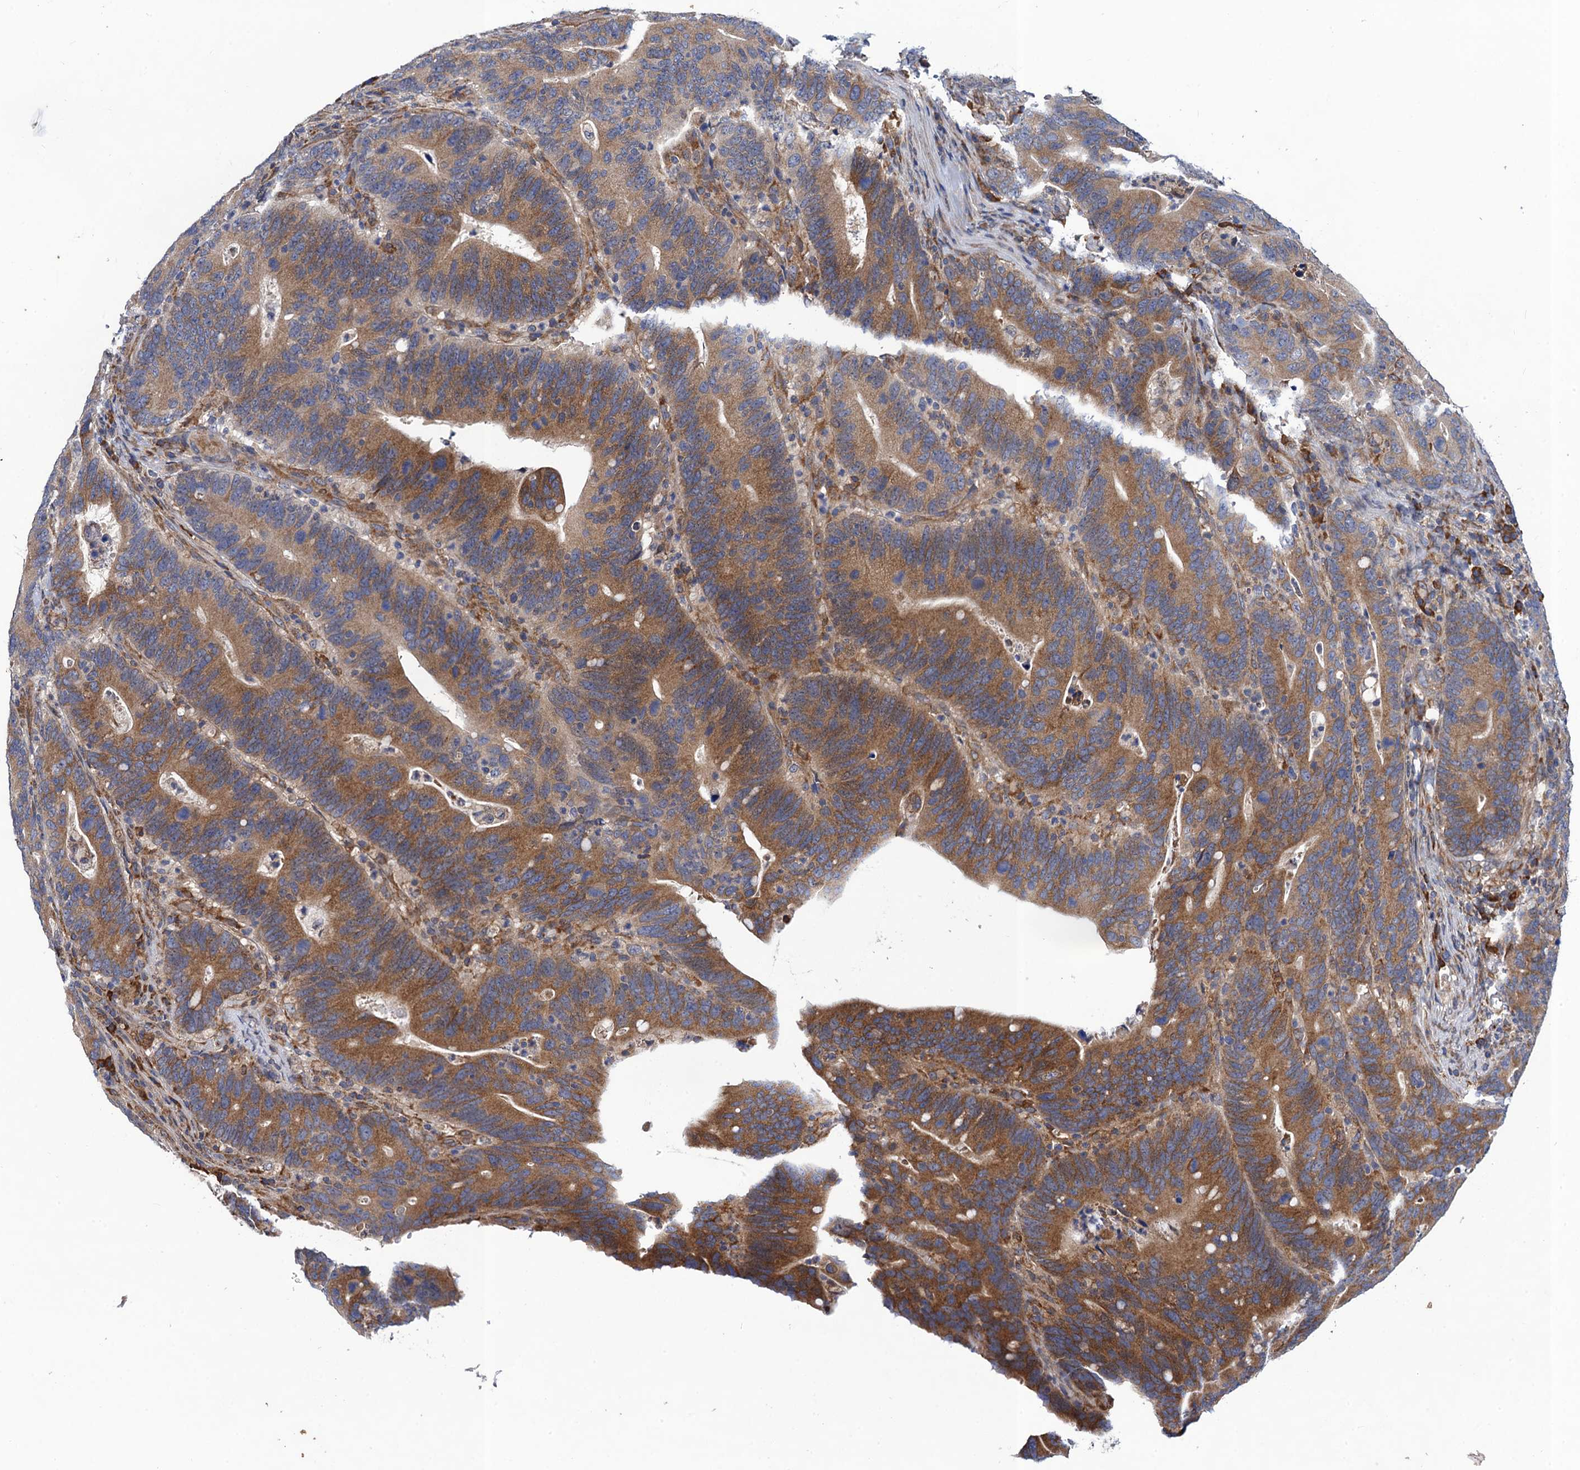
{"staining": {"intensity": "moderate", "quantity": ">75%", "location": "cytoplasmic/membranous"}, "tissue": "colorectal cancer", "cell_type": "Tumor cells", "image_type": "cancer", "snomed": [{"axis": "morphology", "description": "Adenocarcinoma, NOS"}, {"axis": "topography", "description": "Colon"}], "caption": "High-power microscopy captured an IHC micrograph of adenocarcinoma (colorectal), revealing moderate cytoplasmic/membranous staining in about >75% of tumor cells. (IHC, brightfield microscopy, high magnification).", "gene": "PGLS", "patient": {"sex": "female", "age": 66}}